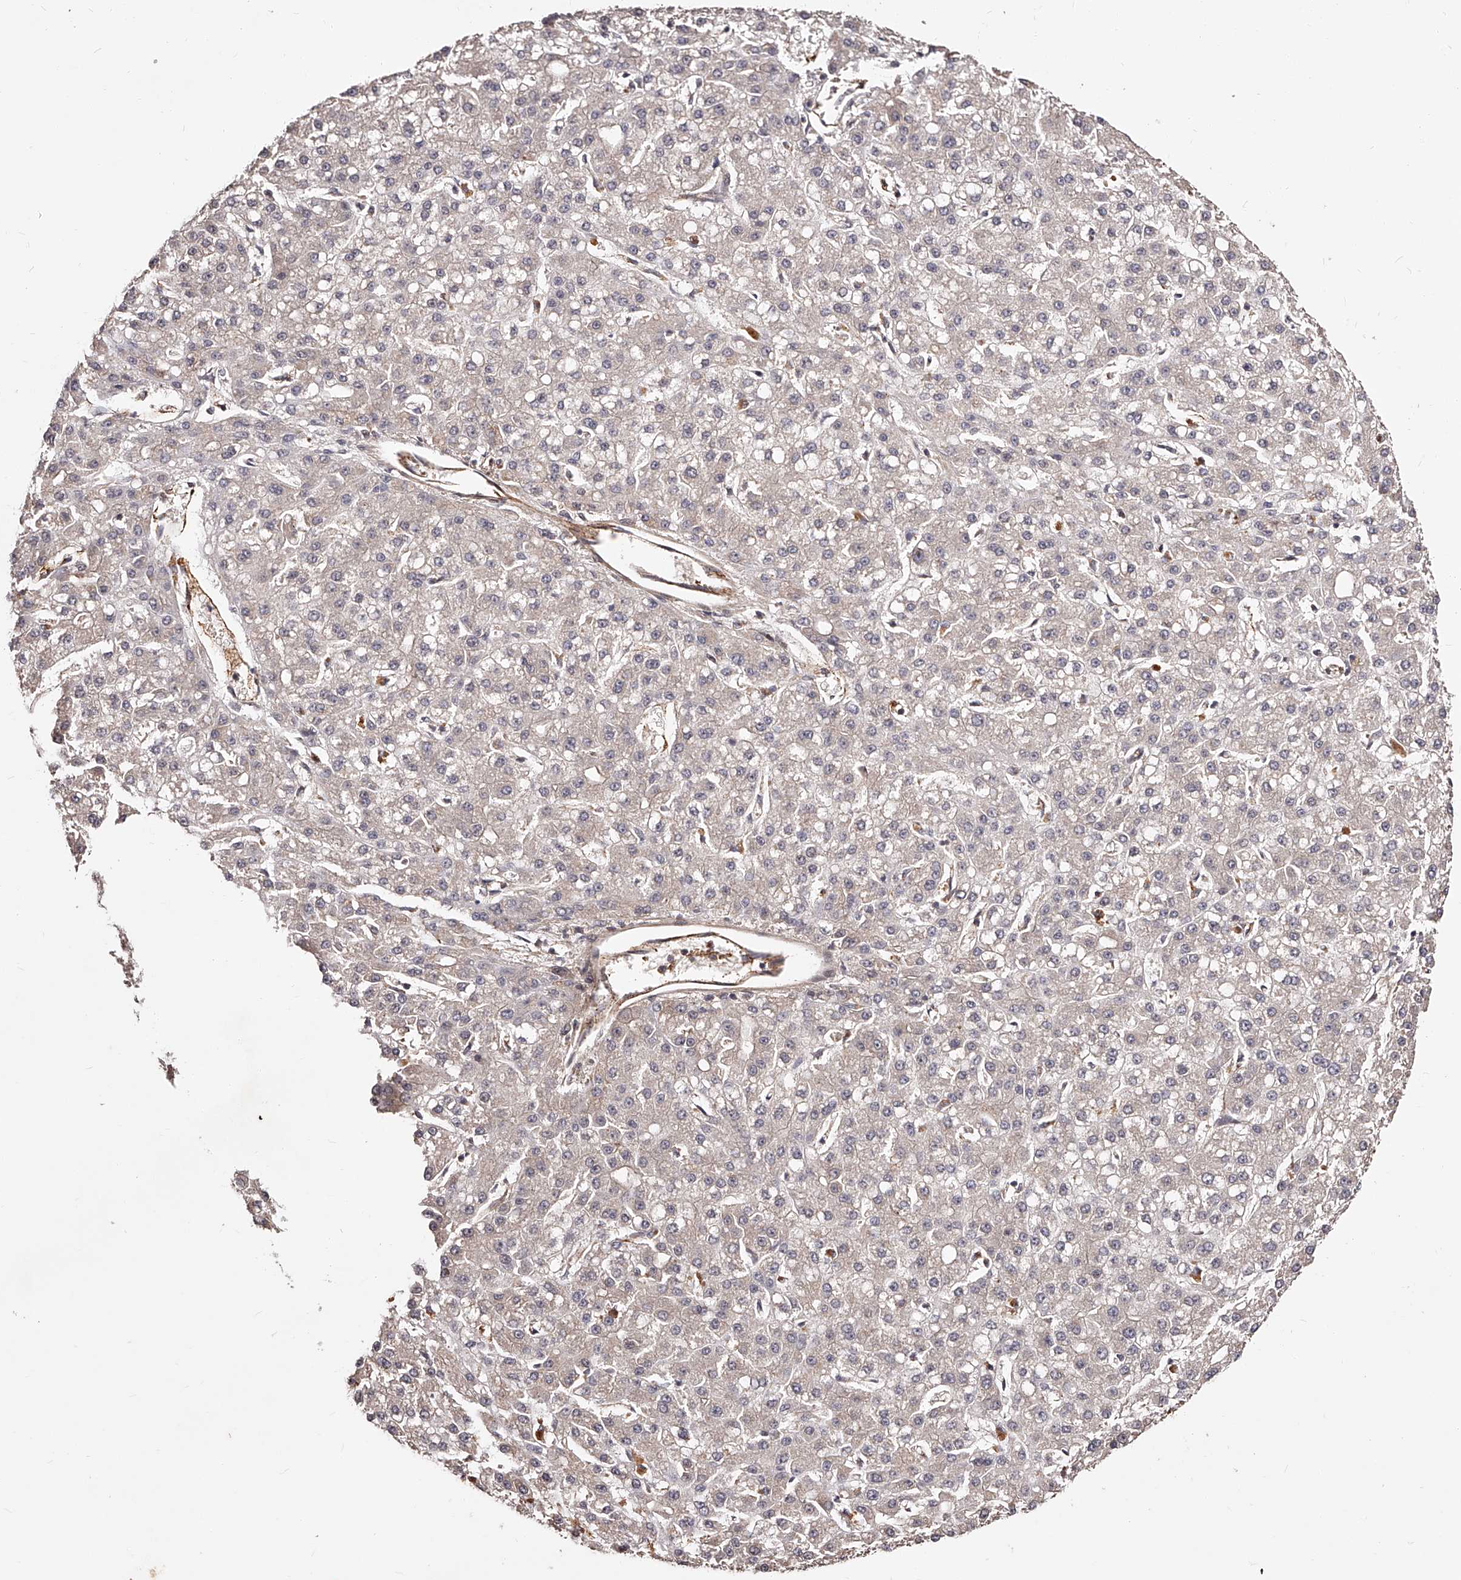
{"staining": {"intensity": "negative", "quantity": "none", "location": "none"}, "tissue": "liver cancer", "cell_type": "Tumor cells", "image_type": "cancer", "snomed": [{"axis": "morphology", "description": "Carcinoma, Hepatocellular, NOS"}, {"axis": "topography", "description": "Liver"}], "caption": "Tumor cells show no significant protein staining in liver cancer (hepatocellular carcinoma).", "gene": "CUL7", "patient": {"sex": "male", "age": 67}}